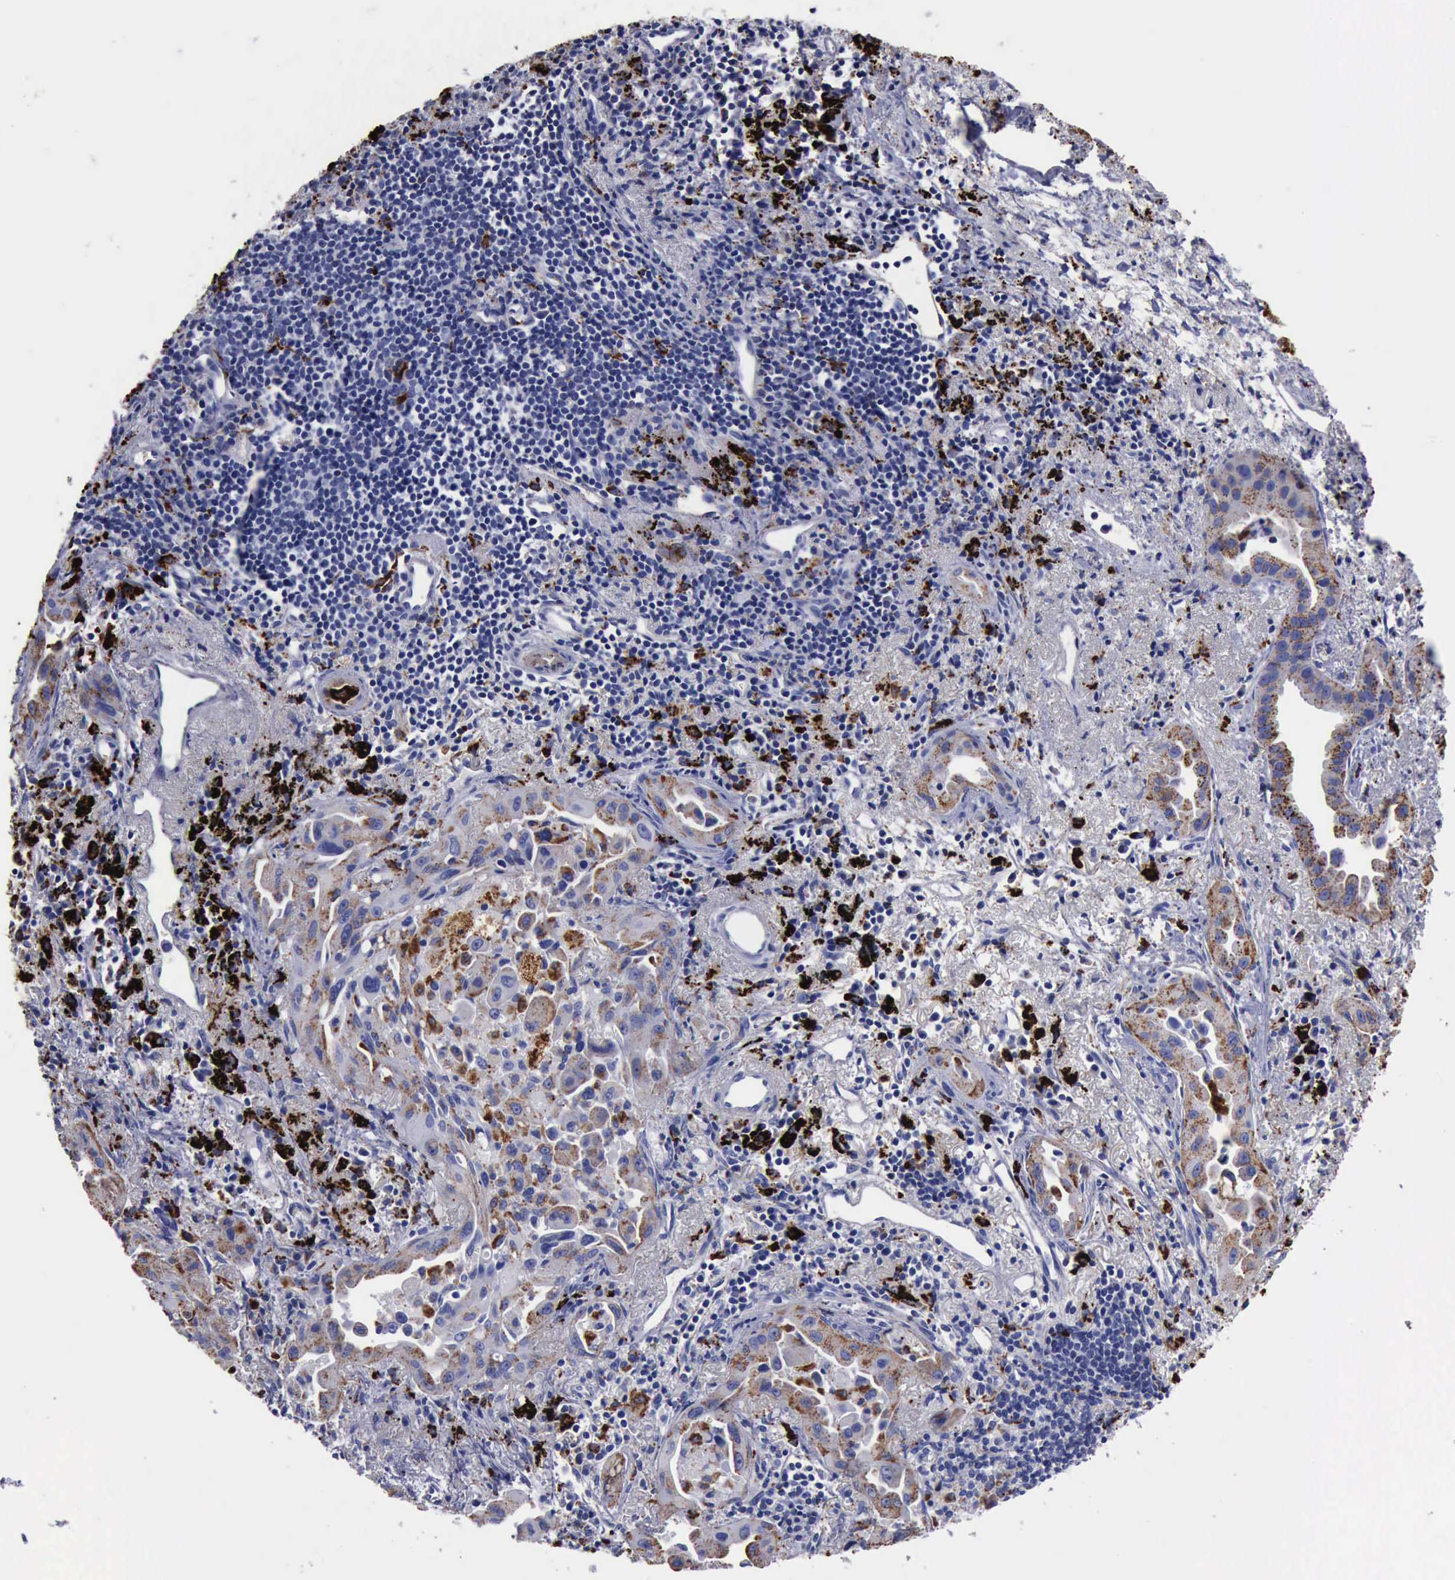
{"staining": {"intensity": "moderate", "quantity": ">75%", "location": "cytoplasmic/membranous"}, "tissue": "lung cancer", "cell_type": "Tumor cells", "image_type": "cancer", "snomed": [{"axis": "morphology", "description": "Adenocarcinoma, NOS"}, {"axis": "topography", "description": "Lung"}], "caption": "There is medium levels of moderate cytoplasmic/membranous staining in tumor cells of adenocarcinoma (lung), as demonstrated by immunohistochemical staining (brown color).", "gene": "CTSD", "patient": {"sex": "male", "age": 68}}